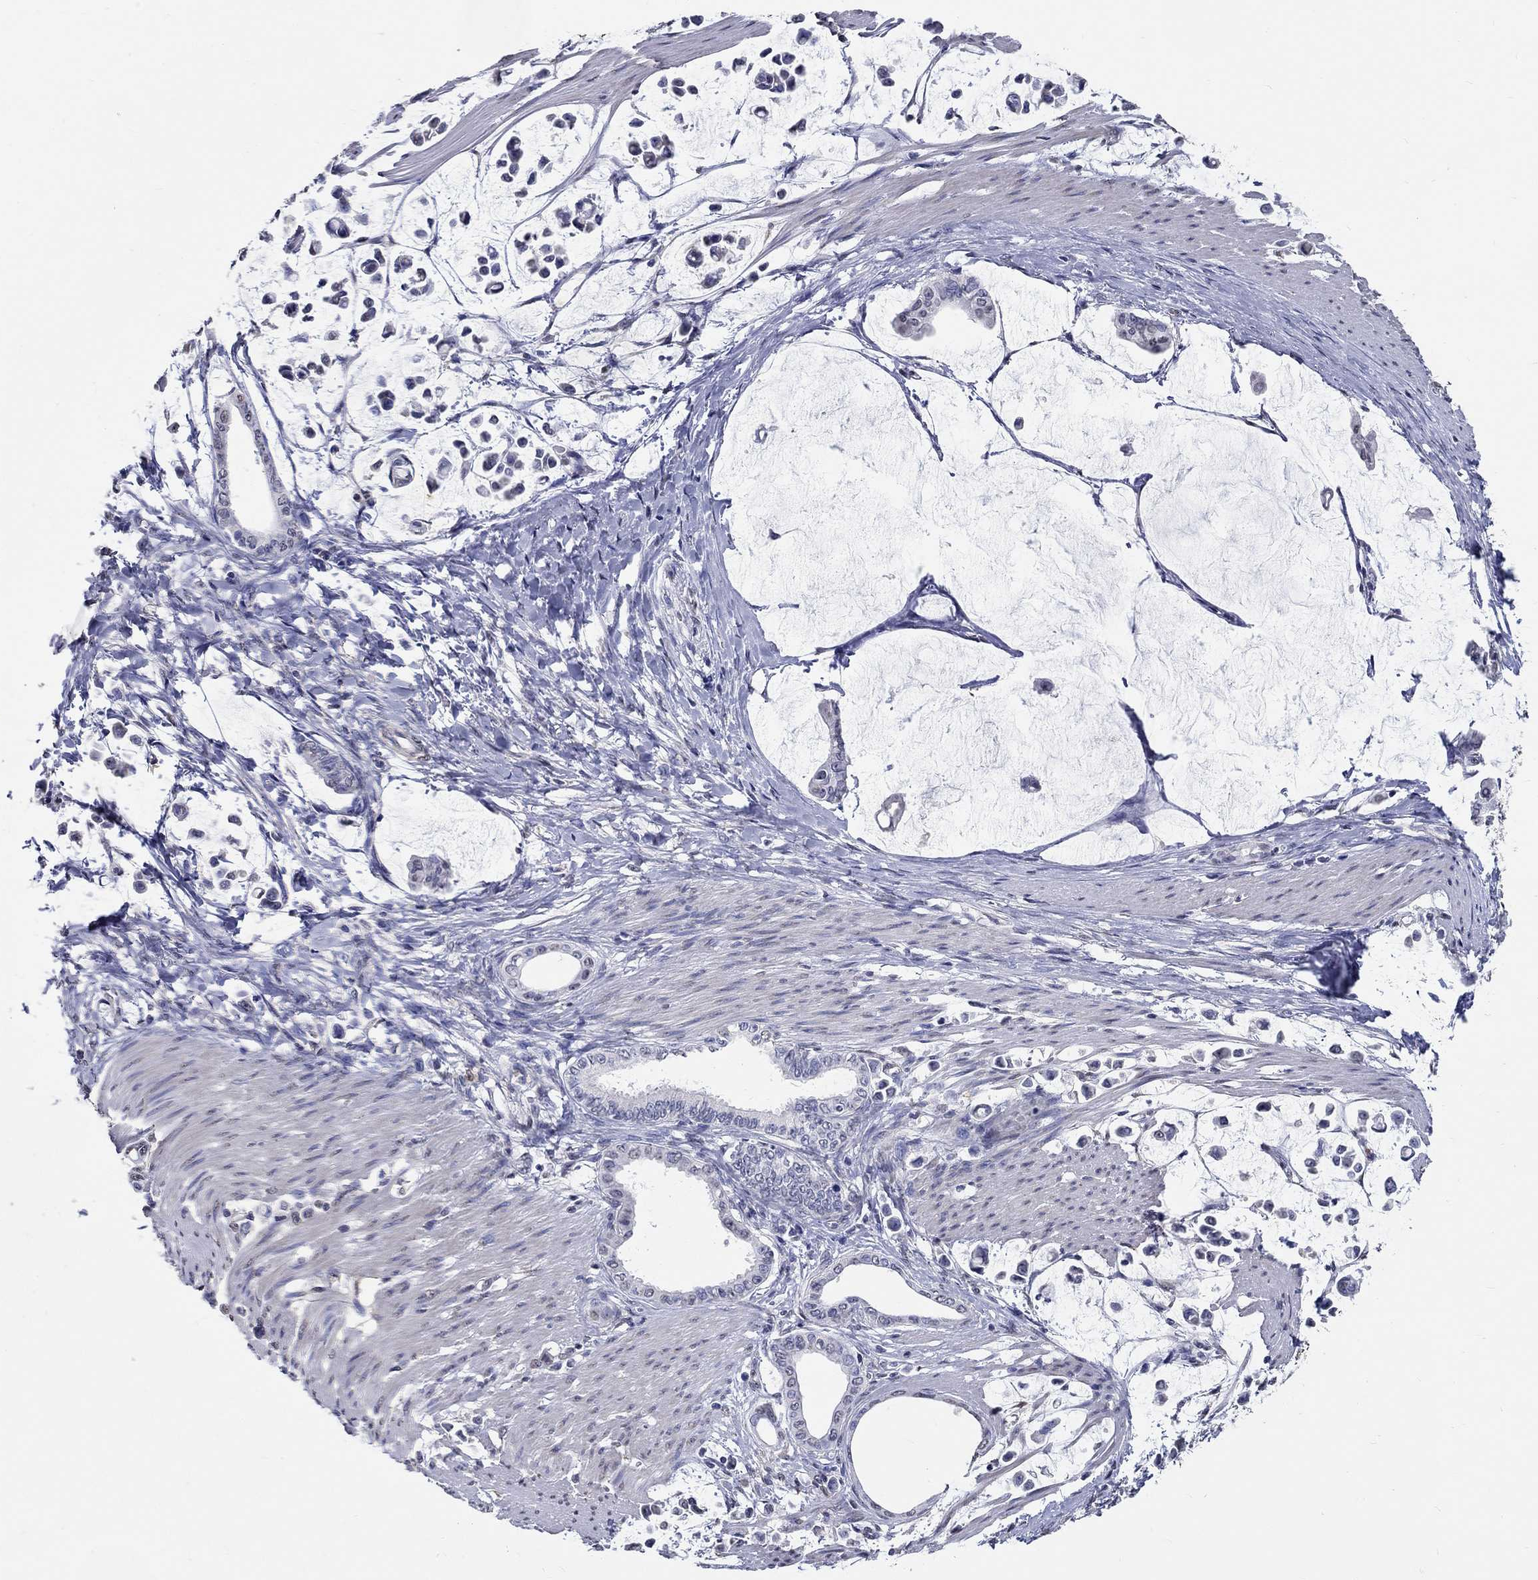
{"staining": {"intensity": "negative", "quantity": "none", "location": "none"}, "tissue": "stomach cancer", "cell_type": "Tumor cells", "image_type": "cancer", "snomed": [{"axis": "morphology", "description": "Adenocarcinoma, NOS"}, {"axis": "topography", "description": "Stomach"}], "caption": "Adenocarcinoma (stomach) was stained to show a protein in brown. There is no significant expression in tumor cells. (Brightfield microscopy of DAB (3,3'-diaminobenzidine) IHC at high magnification).", "gene": "PDE1B", "patient": {"sex": "male", "age": 82}}